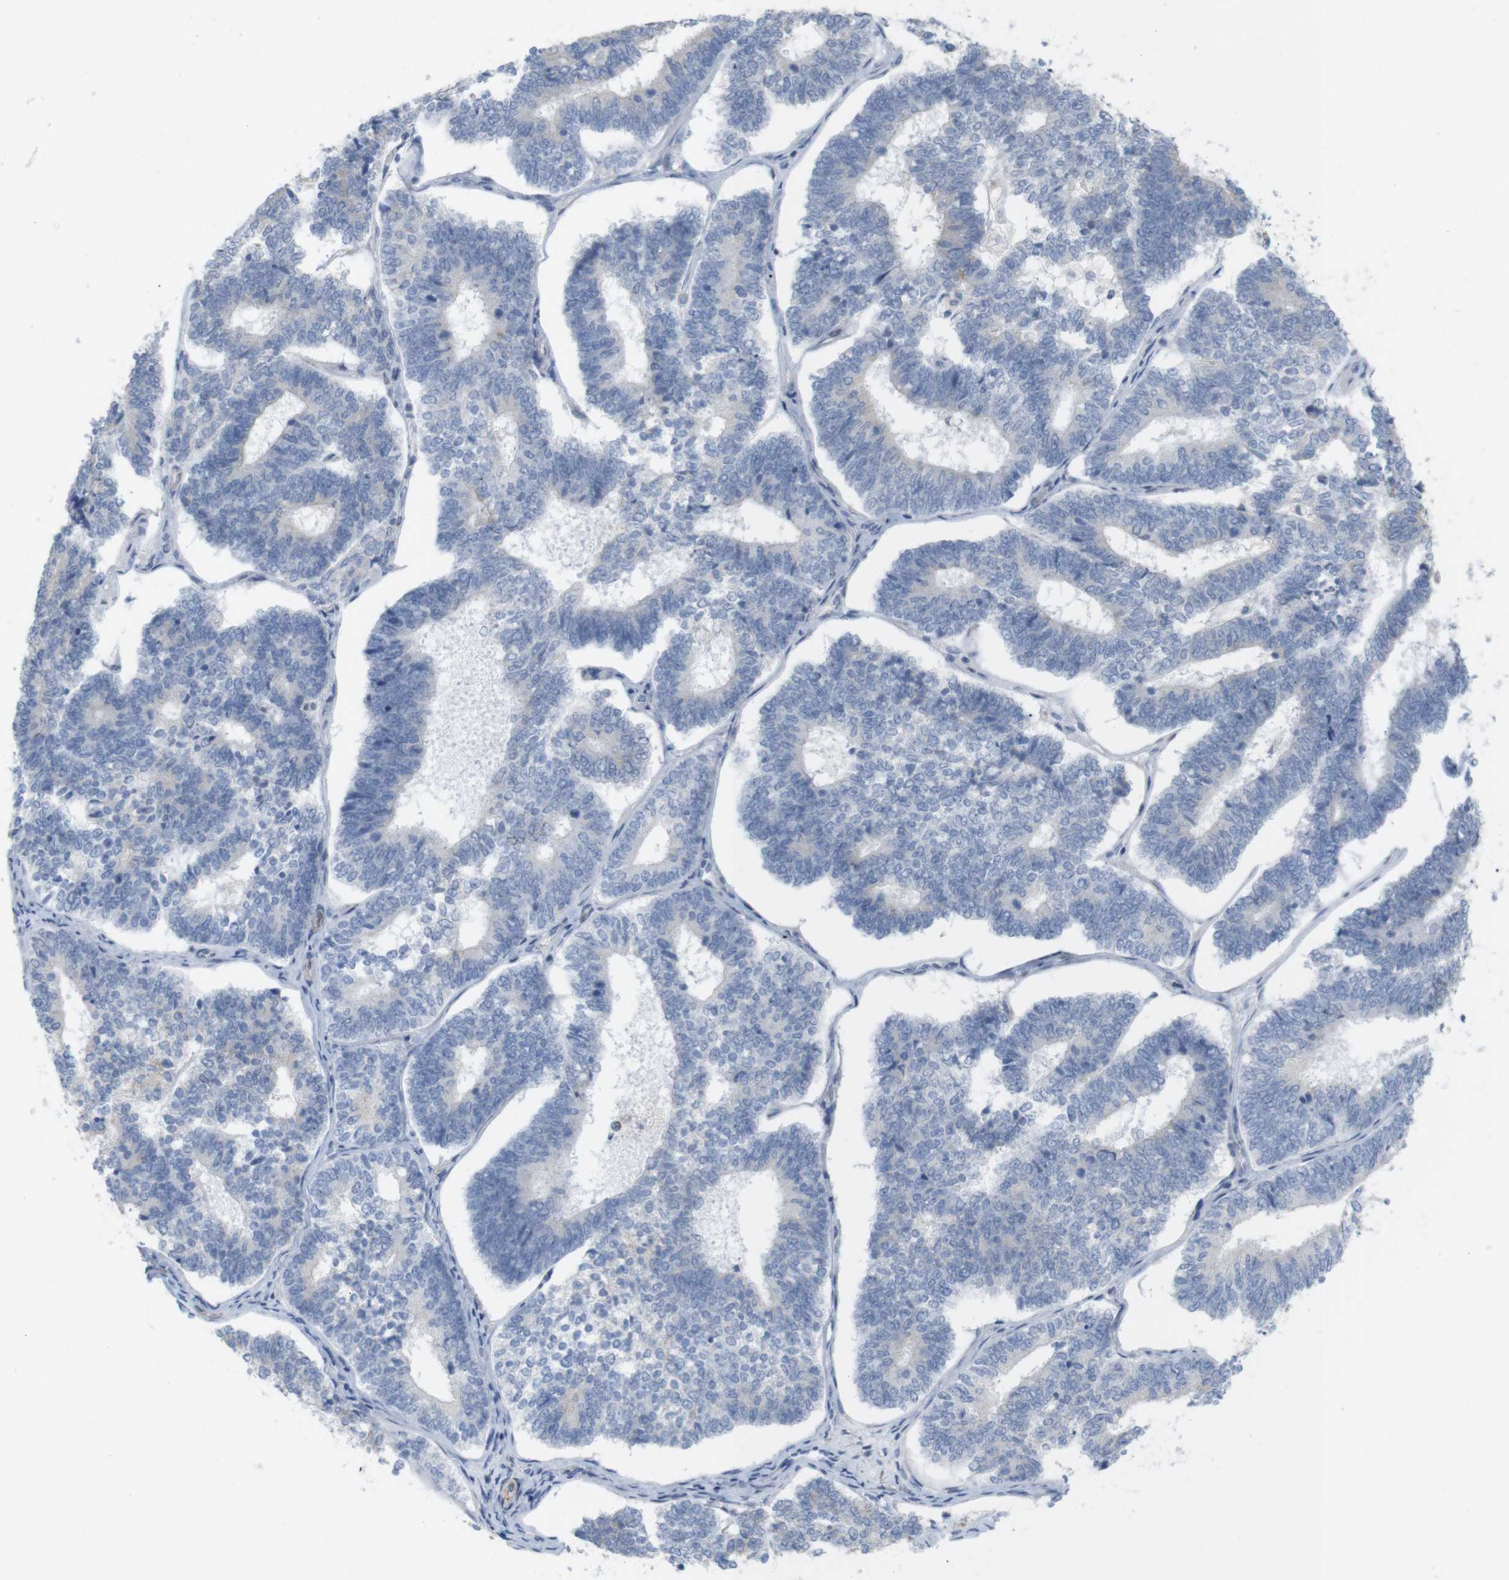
{"staining": {"intensity": "negative", "quantity": "none", "location": "none"}, "tissue": "endometrial cancer", "cell_type": "Tumor cells", "image_type": "cancer", "snomed": [{"axis": "morphology", "description": "Adenocarcinoma, NOS"}, {"axis": "topography", "description": "Endometrium"}], "caption": "There is no significant expression in tumor cells of endometrial adenocarcinoma. (DAB immunohistochemistry, high magnification).", "gene": "ITPR1", "patient": {"sex": "female", "age": 70}}